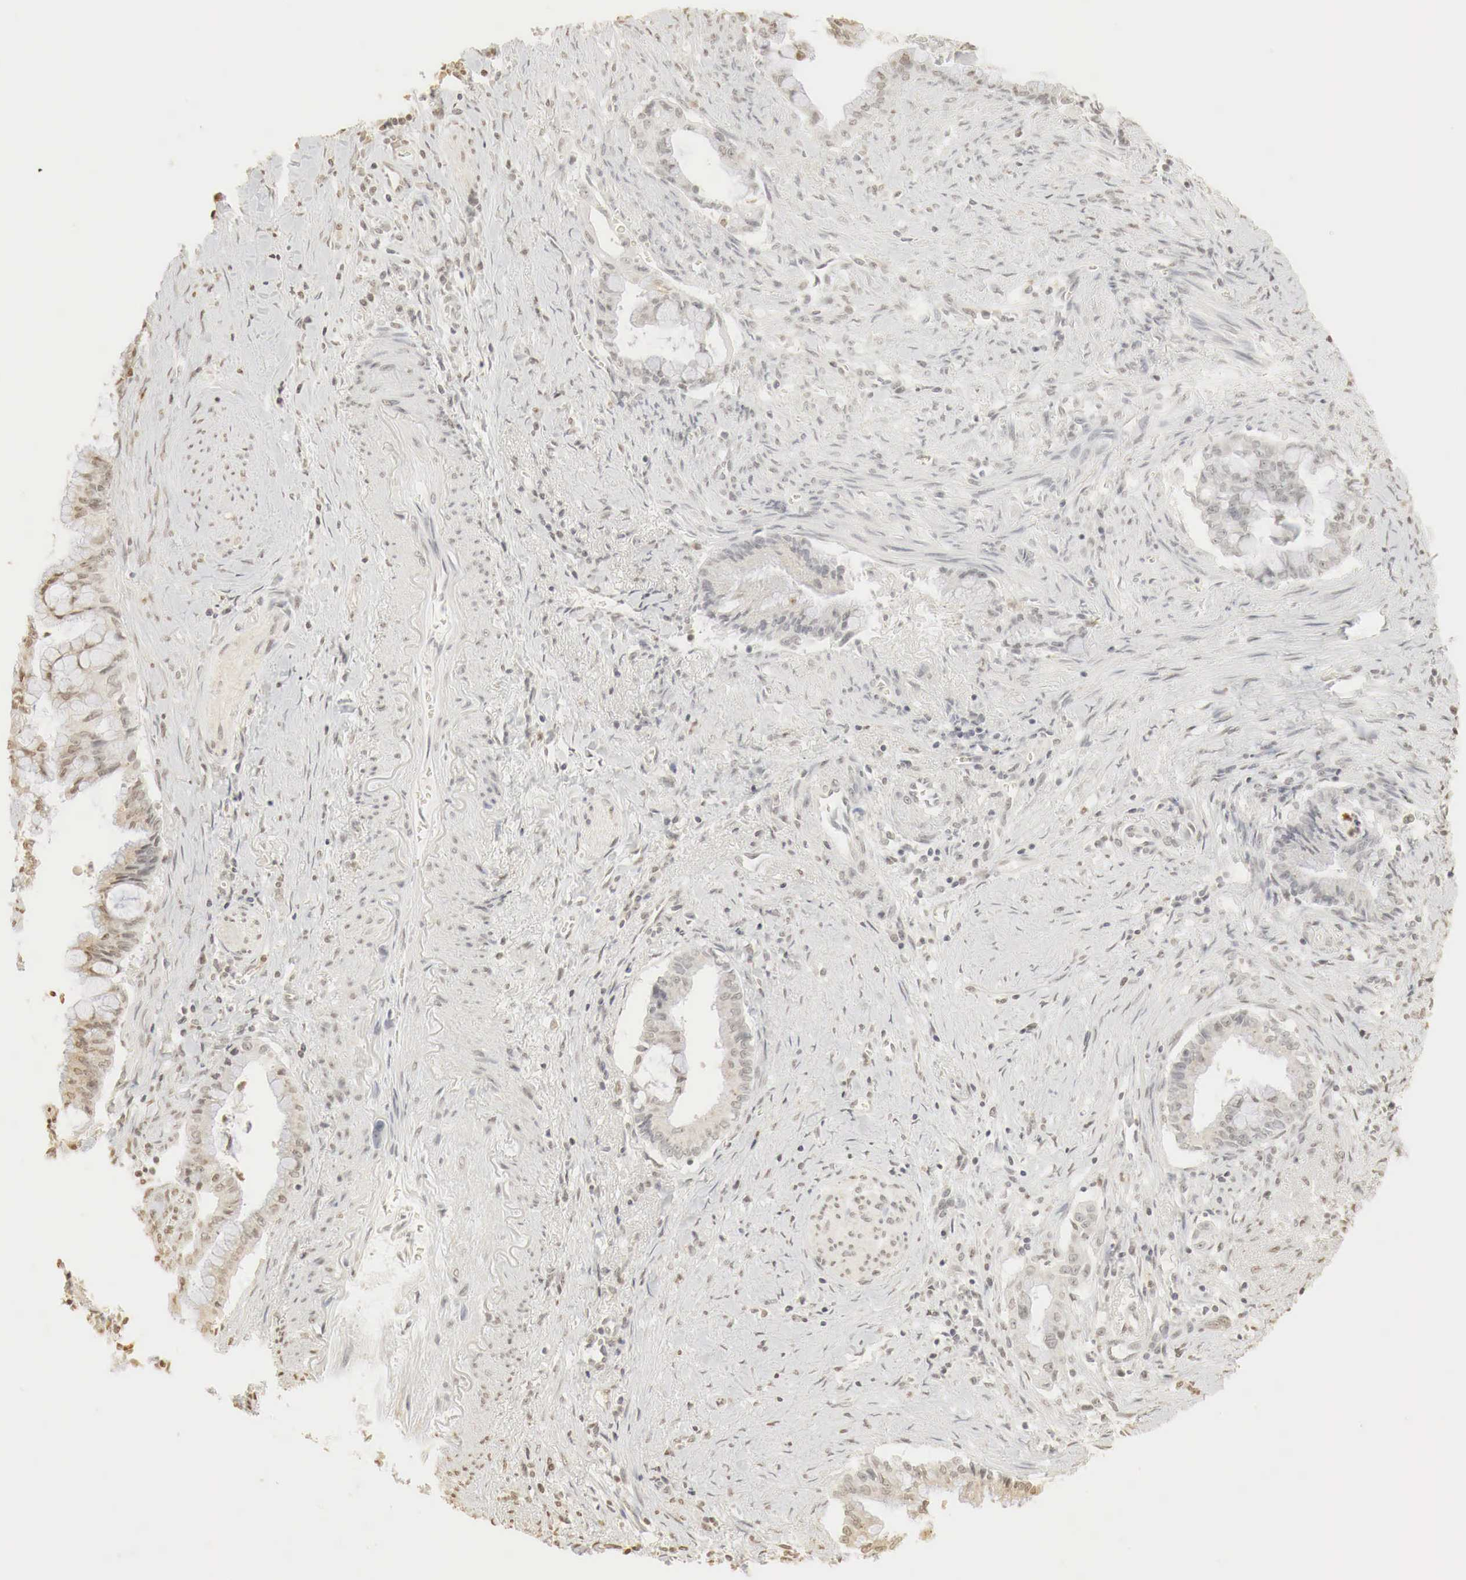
{"staining": {"intensity": "weak", "quantity": "25%-75%", "location": "cytoplasmic/membranous,nuclear"}, "tissue": "pancreatic cancer", "cell_type": "Tumor cells", "image_type": "cancer", "snomed": [{"axis": "morphology", "description": "Adenocarcinoma, NOS"}, {"axis": "topography", "description": "Pancreas"}], "caption": "A photomicrograph of pancreatic adenocarcinoma stained for a protein demonstrates weak cytoplasmic/membranous and nuclear brown staining in tumor cells.", "gene": "ERBB4", "patient": {"sex": "male", "age": 59}}